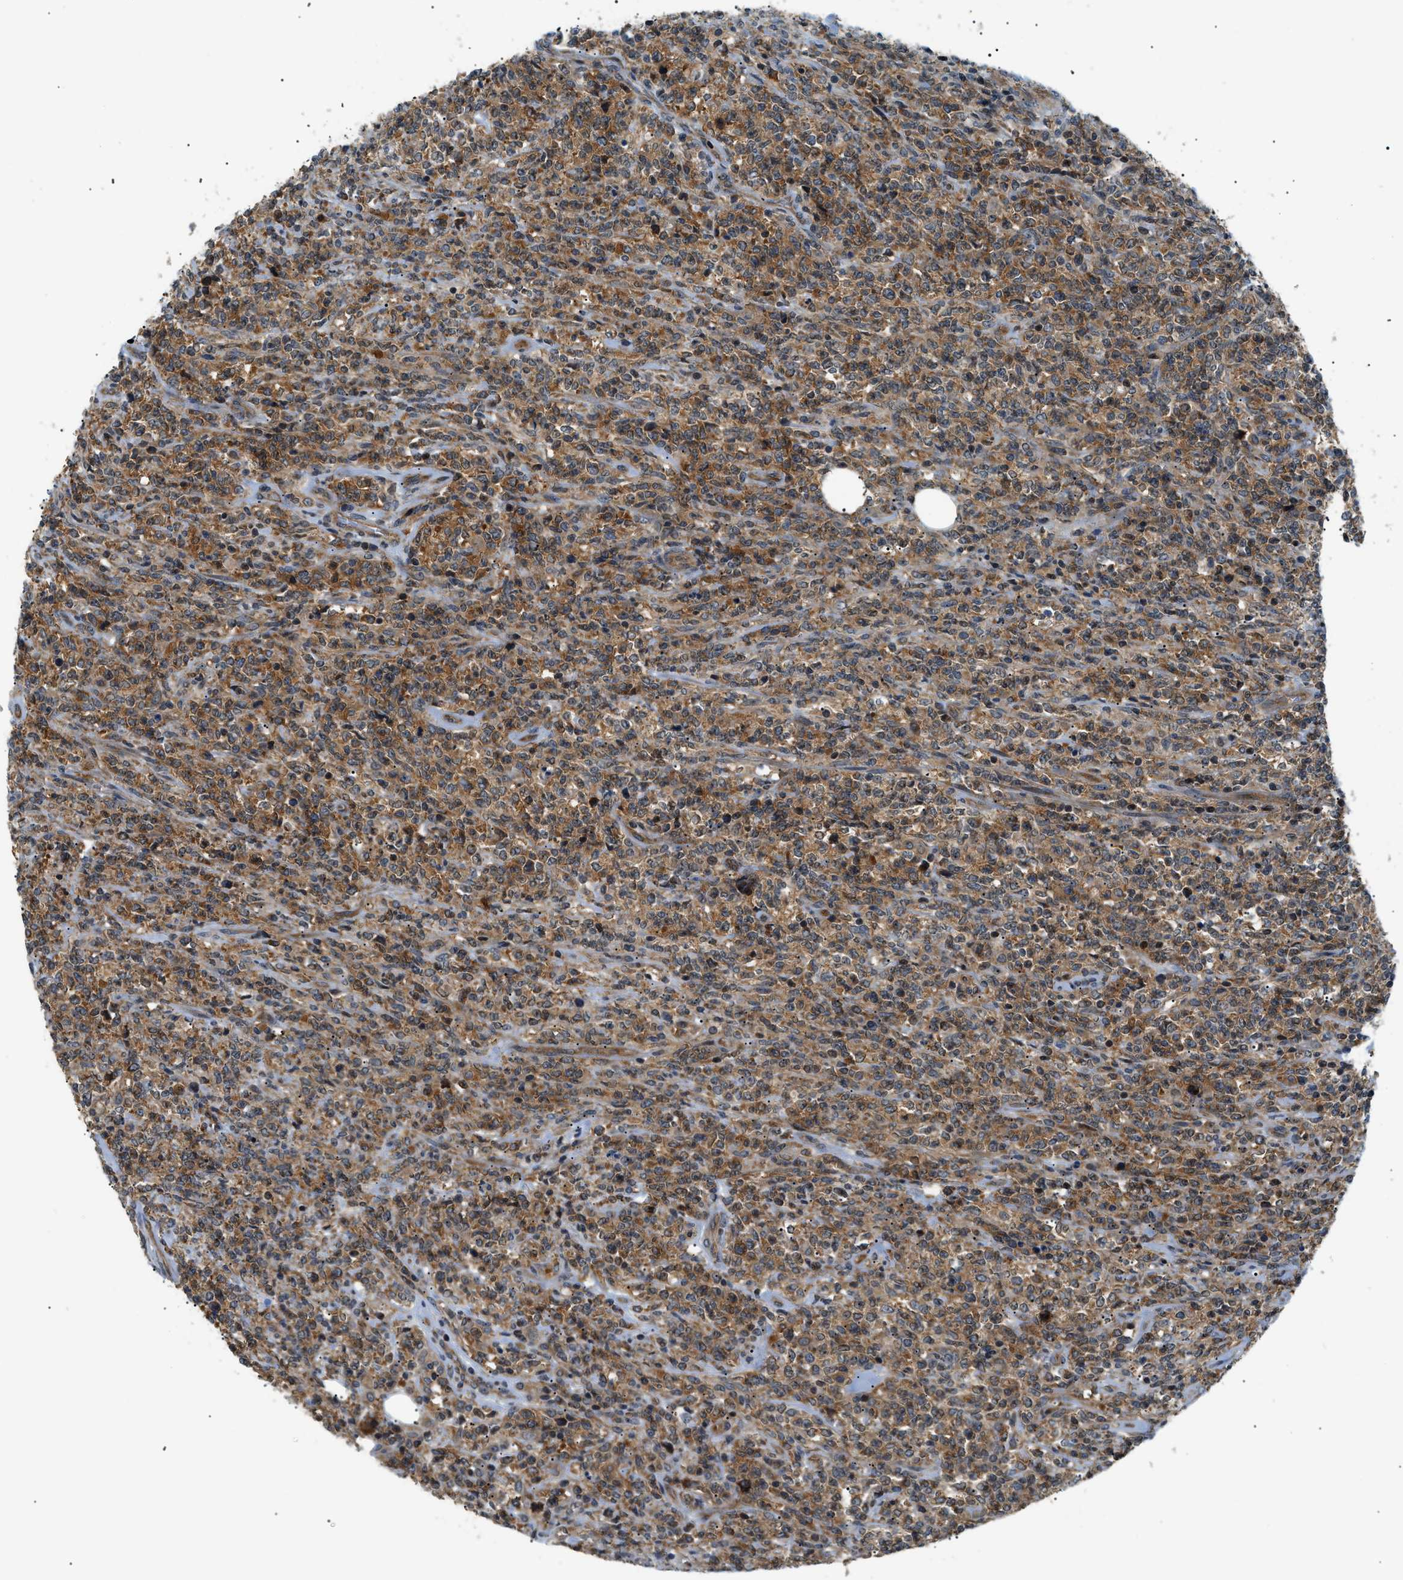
{"staining": {"intensity": "moderate", "quantity": ">75%", "location": "cytoplasmic/membranous"}, "tissue": "lymphoma", "cell_type": "Tumor cells", "image_type": "cancer", "snomed": [{"axis": "morphology", "description": "Malignant lymphoma, non-Hodgkin's type, High grade"}, {"axis": "topography", "description": "Soft tissue"}], "caption": "Brown immunohistochemical staining in high-grade malignant lymphoma, non-Hodgkin's type shows moderate cytoplasmic/membranous positivity in about >75% of tumor cells.", "gene": "SRPK1", "patient": {"sex": "male", "age": 18}}